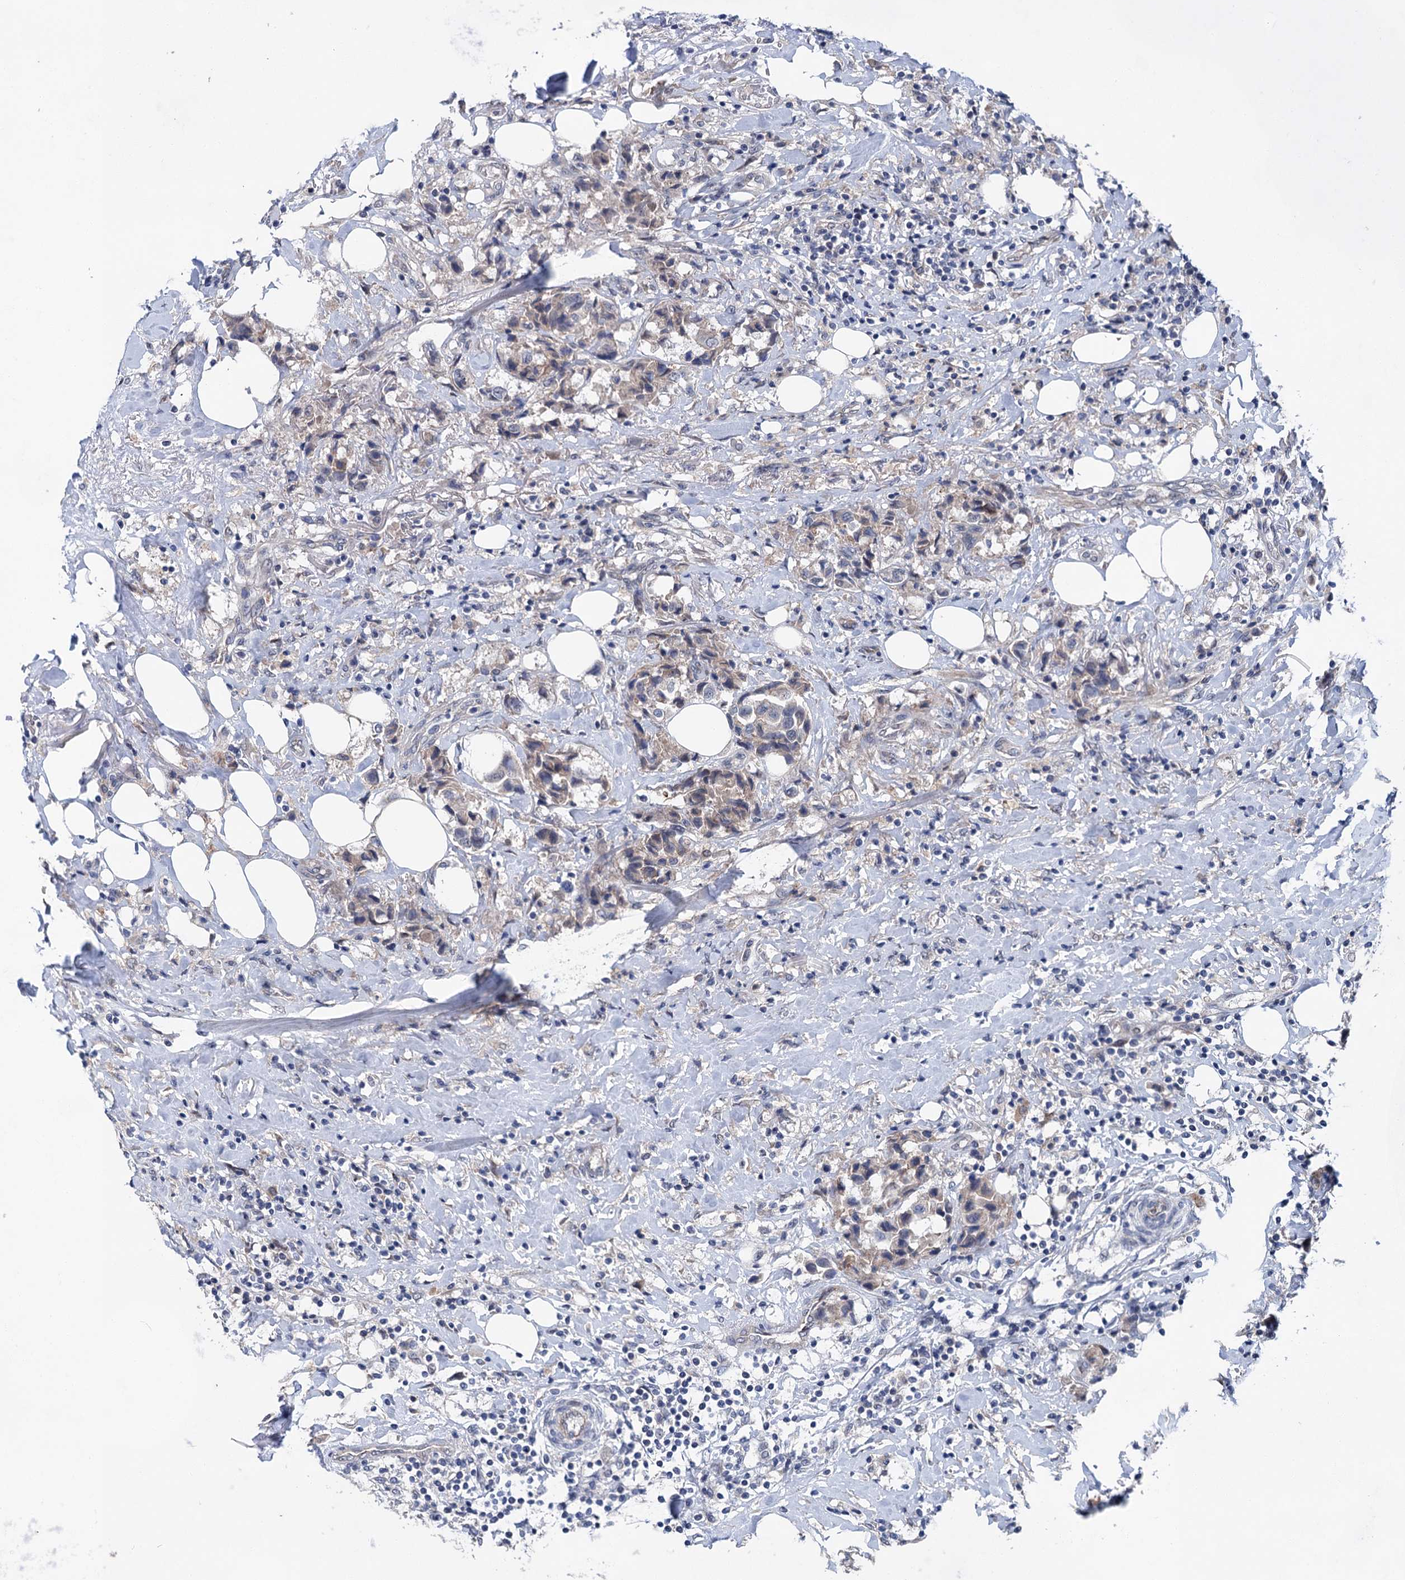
{"staining": {"intensity": "negative", "quantity": "none", "location": "none"}, "tissue": "breast cancer", "cell_type": "Tumor cells", "image_type": "cancer", "snomed": [{"axis": "morphology", "description": "Duct carcinoma"}, {"axis": "topography", "description": "Breast"}], "caption": "High power microscopy photomicrograph of an immunohistochemistry (IHC) photomicrograph of breast cancer, revealing no significant positivity in tumor cells.", "gene": "MORN3", "patient": {"sex": "female", "age": 80}}